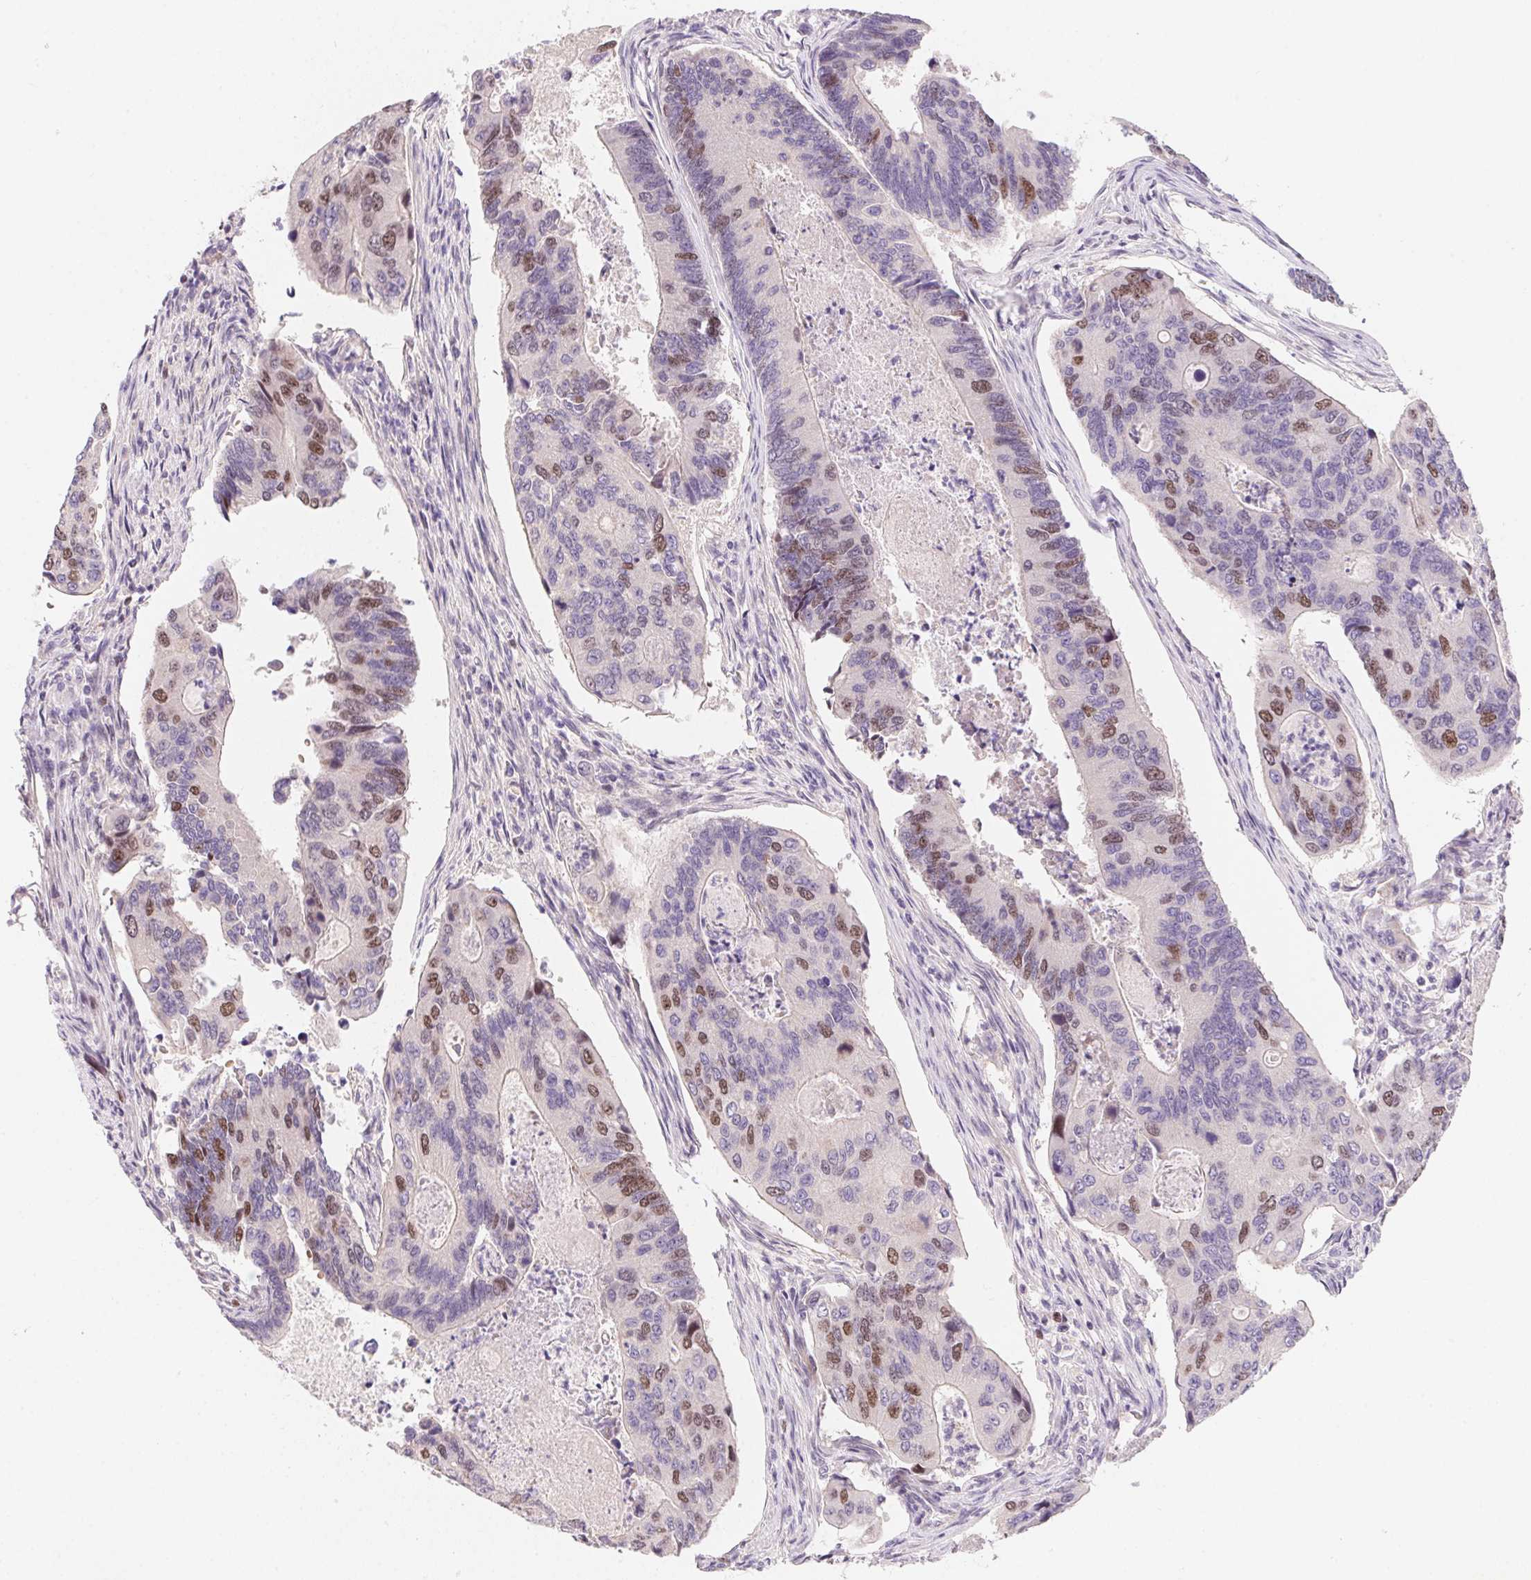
{"staining": {"intensity": "moderate", "quantity": "25%-75%", "location": "nuclear"}, "tissue": "colorectal cancer", "cell_type": "Tumor cells", "image_type": "cancer", "snomed": [{"axis": "morphology", "description": "Adenocarcinoma, NOS"}, {"axis": "topography", "description": "Colon"}], "caption": "An image of colorectal cancer stained for a protein displays moderate nuclear brown staining in tumor cells.", "gene": "HELLS", "patient": {"sex": "female", "age": 67}}